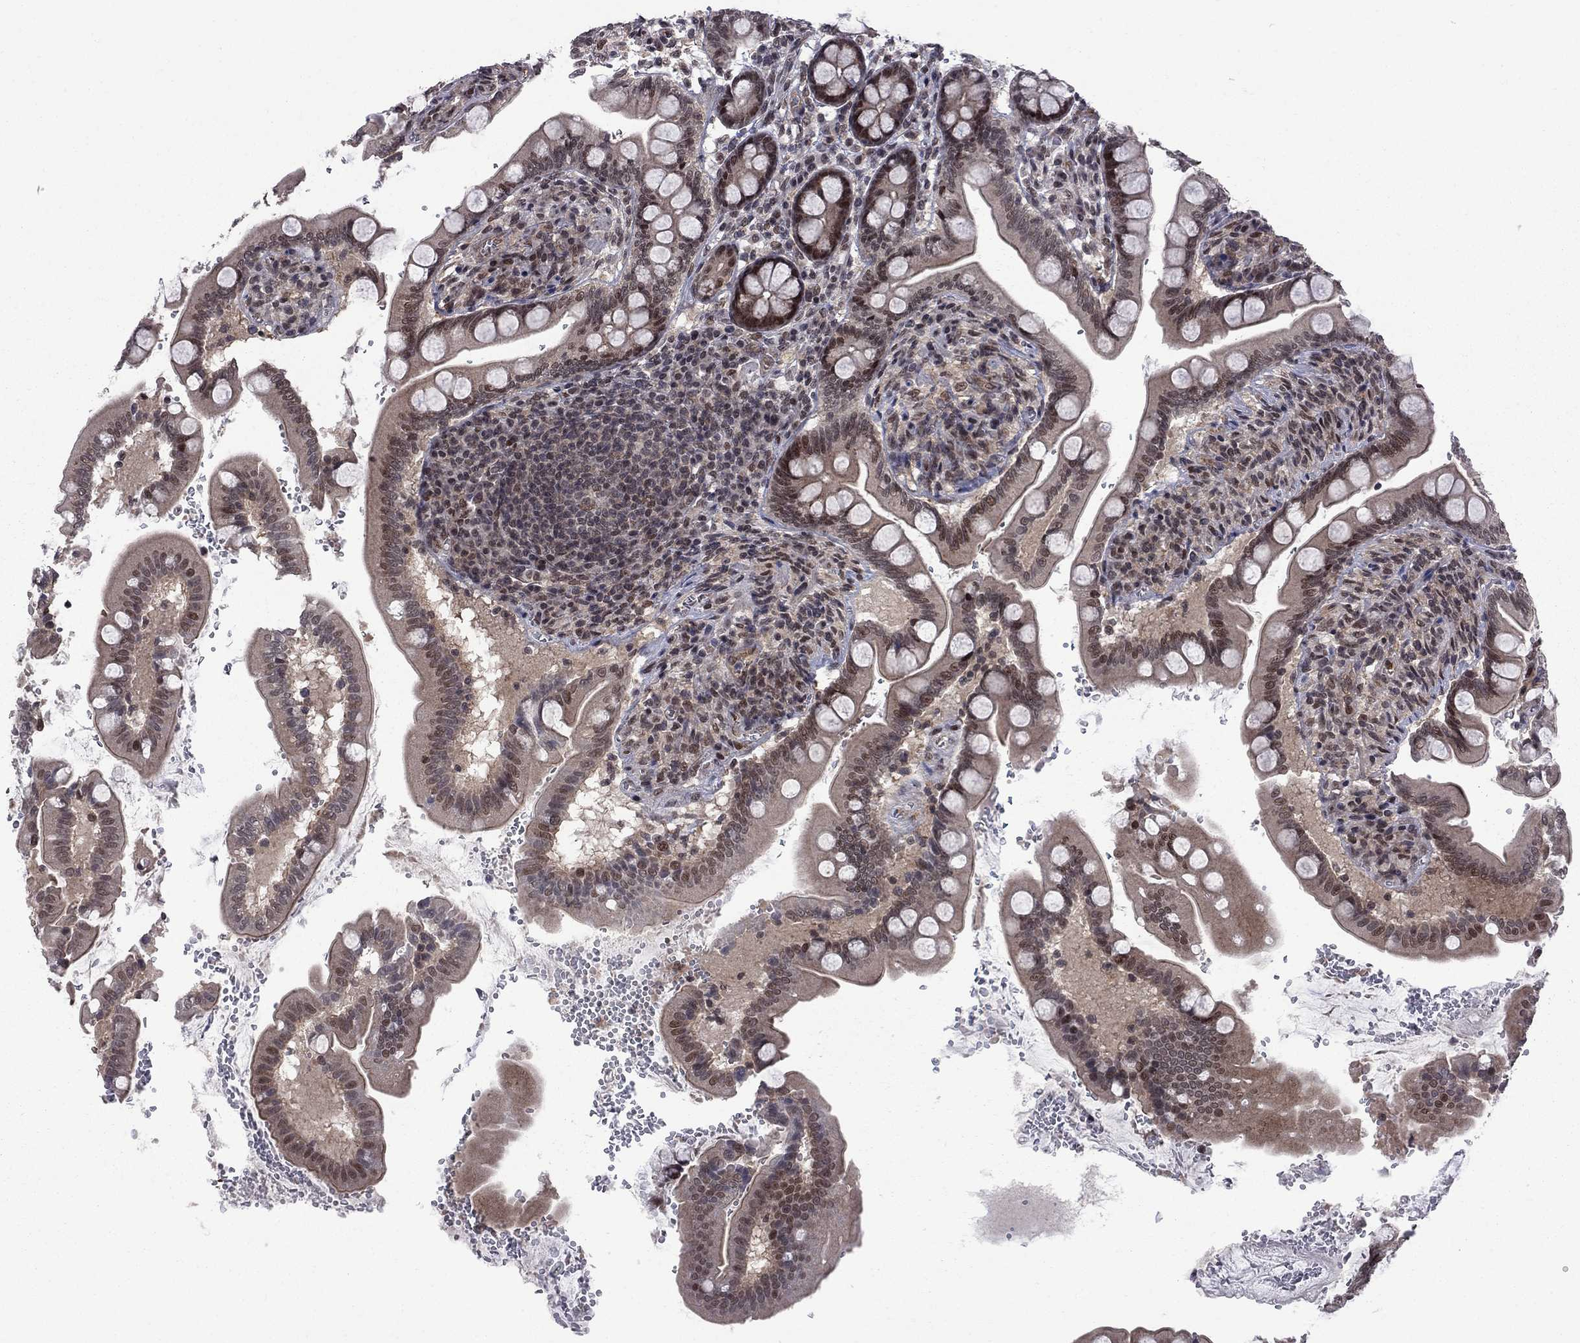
{"staining": {"intensity": "moderate", "quantity": "<25%", "location": "nuclear"}, "tissue": "small intestine", "cell_type": "Glandular cells", "image_type": "normal", "snomed": [{"axis": "morphology", "description": "Normal tissue, NOS"}, {"axis": "topography", "description": "Small intestine"}], "caption": "Protein expression analysis of unremarkable human small intestine reveals moderate nuclear expression in approximately <25% of glandular cells. (DAB = brown stain, brightfield microscopy at high magnification).", "gene": "BRF1", "patient": {"sex": "female", "age": 56}}